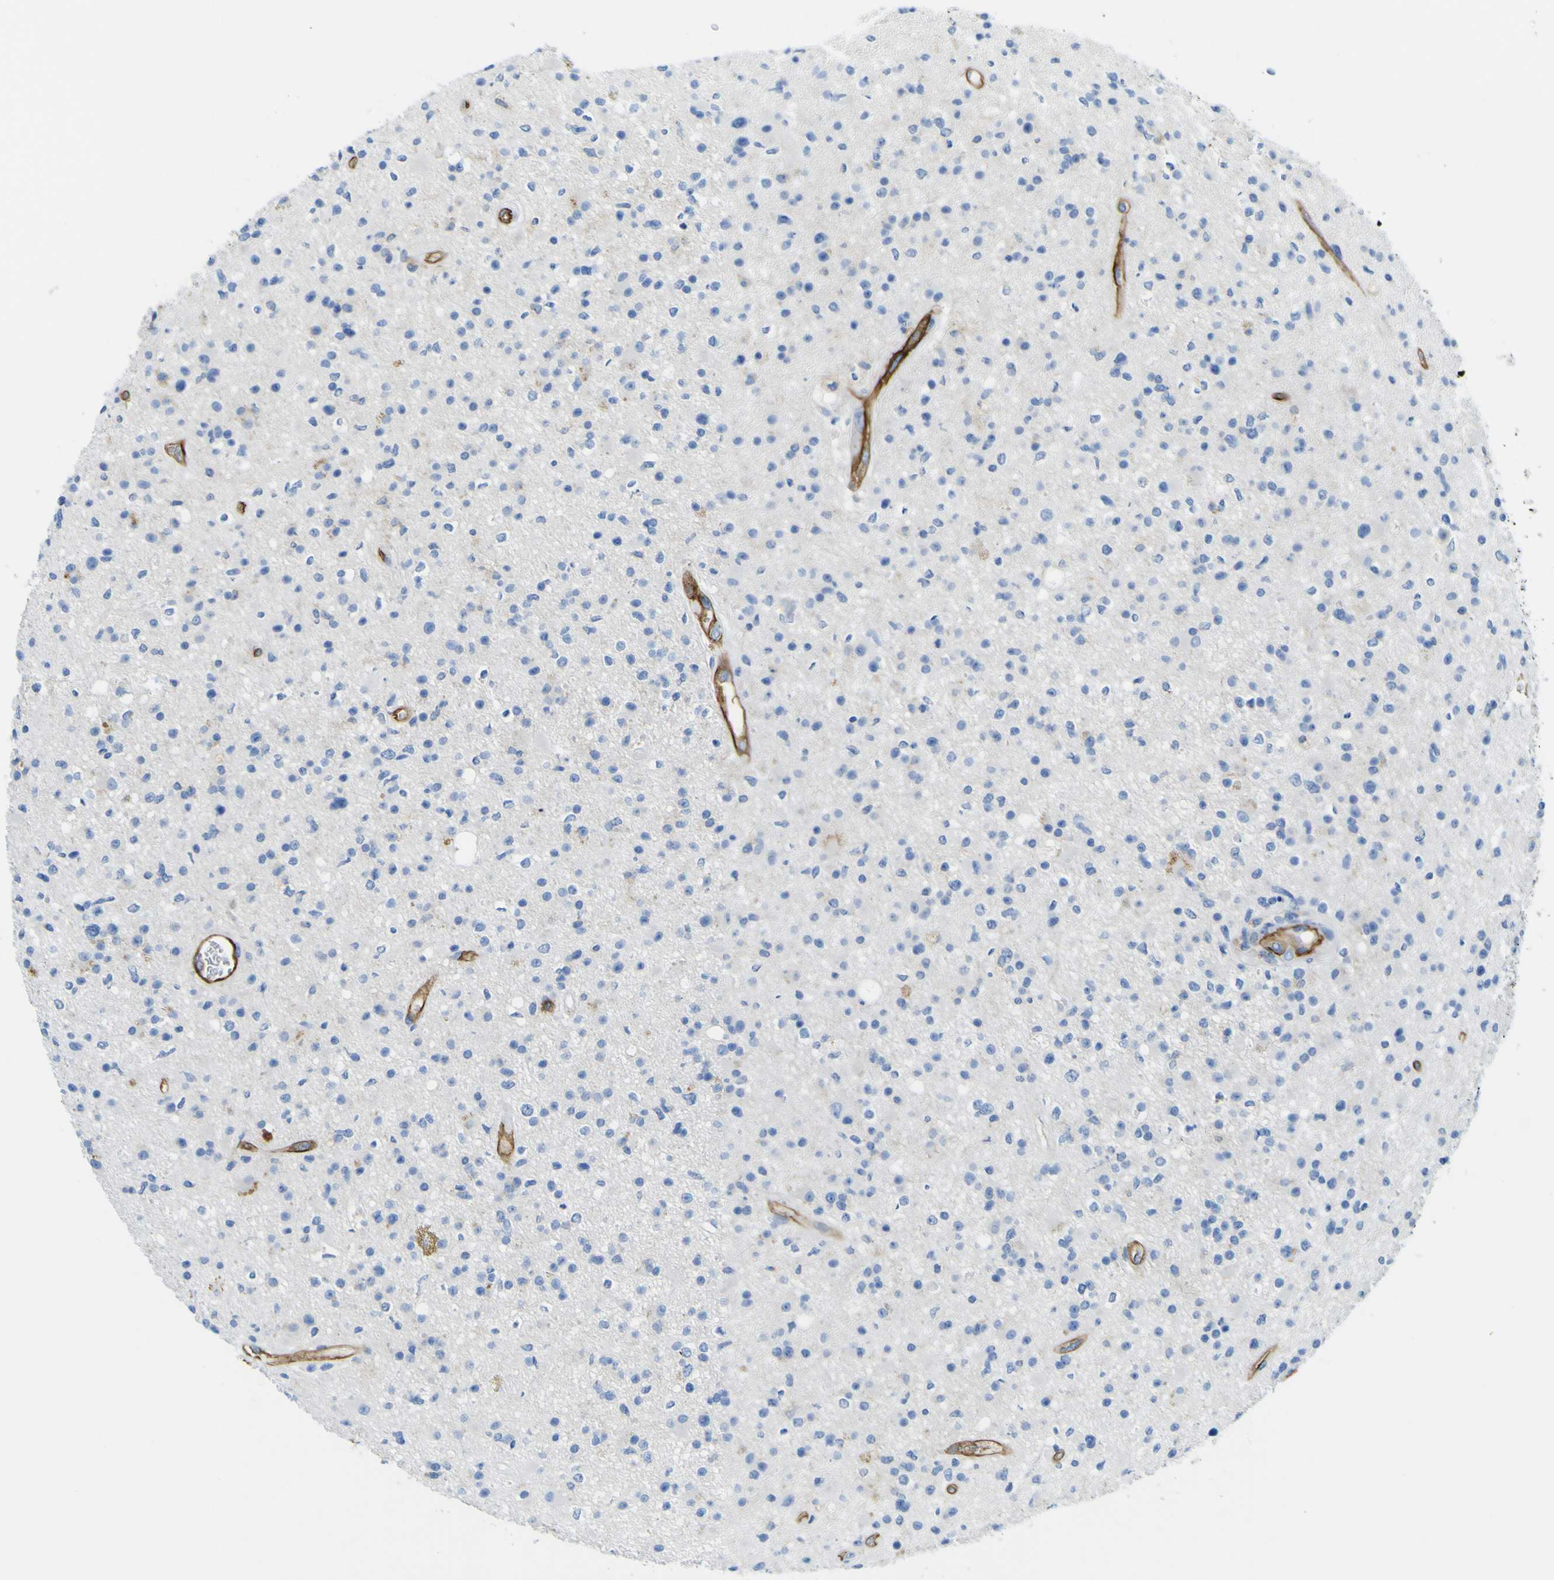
{"staining": {"intensity": "negative", "quantity": "none", "location": "none"}, "tissue": "glioma", "cell_type": "Tumor cells", "image_type": "cancer", "snomed": [{"axis": "morphology", "description": "Glioma, malignant, High grade"}, {"axis": "topography", "description": "Brain"}], "caption": "A histopathology image of glioma stained for a protein displays no brown staining in tumor cells. Nuclei are stained in blue.", "gene": "CD93", "patient": {"sex": "male", "age": 33}}